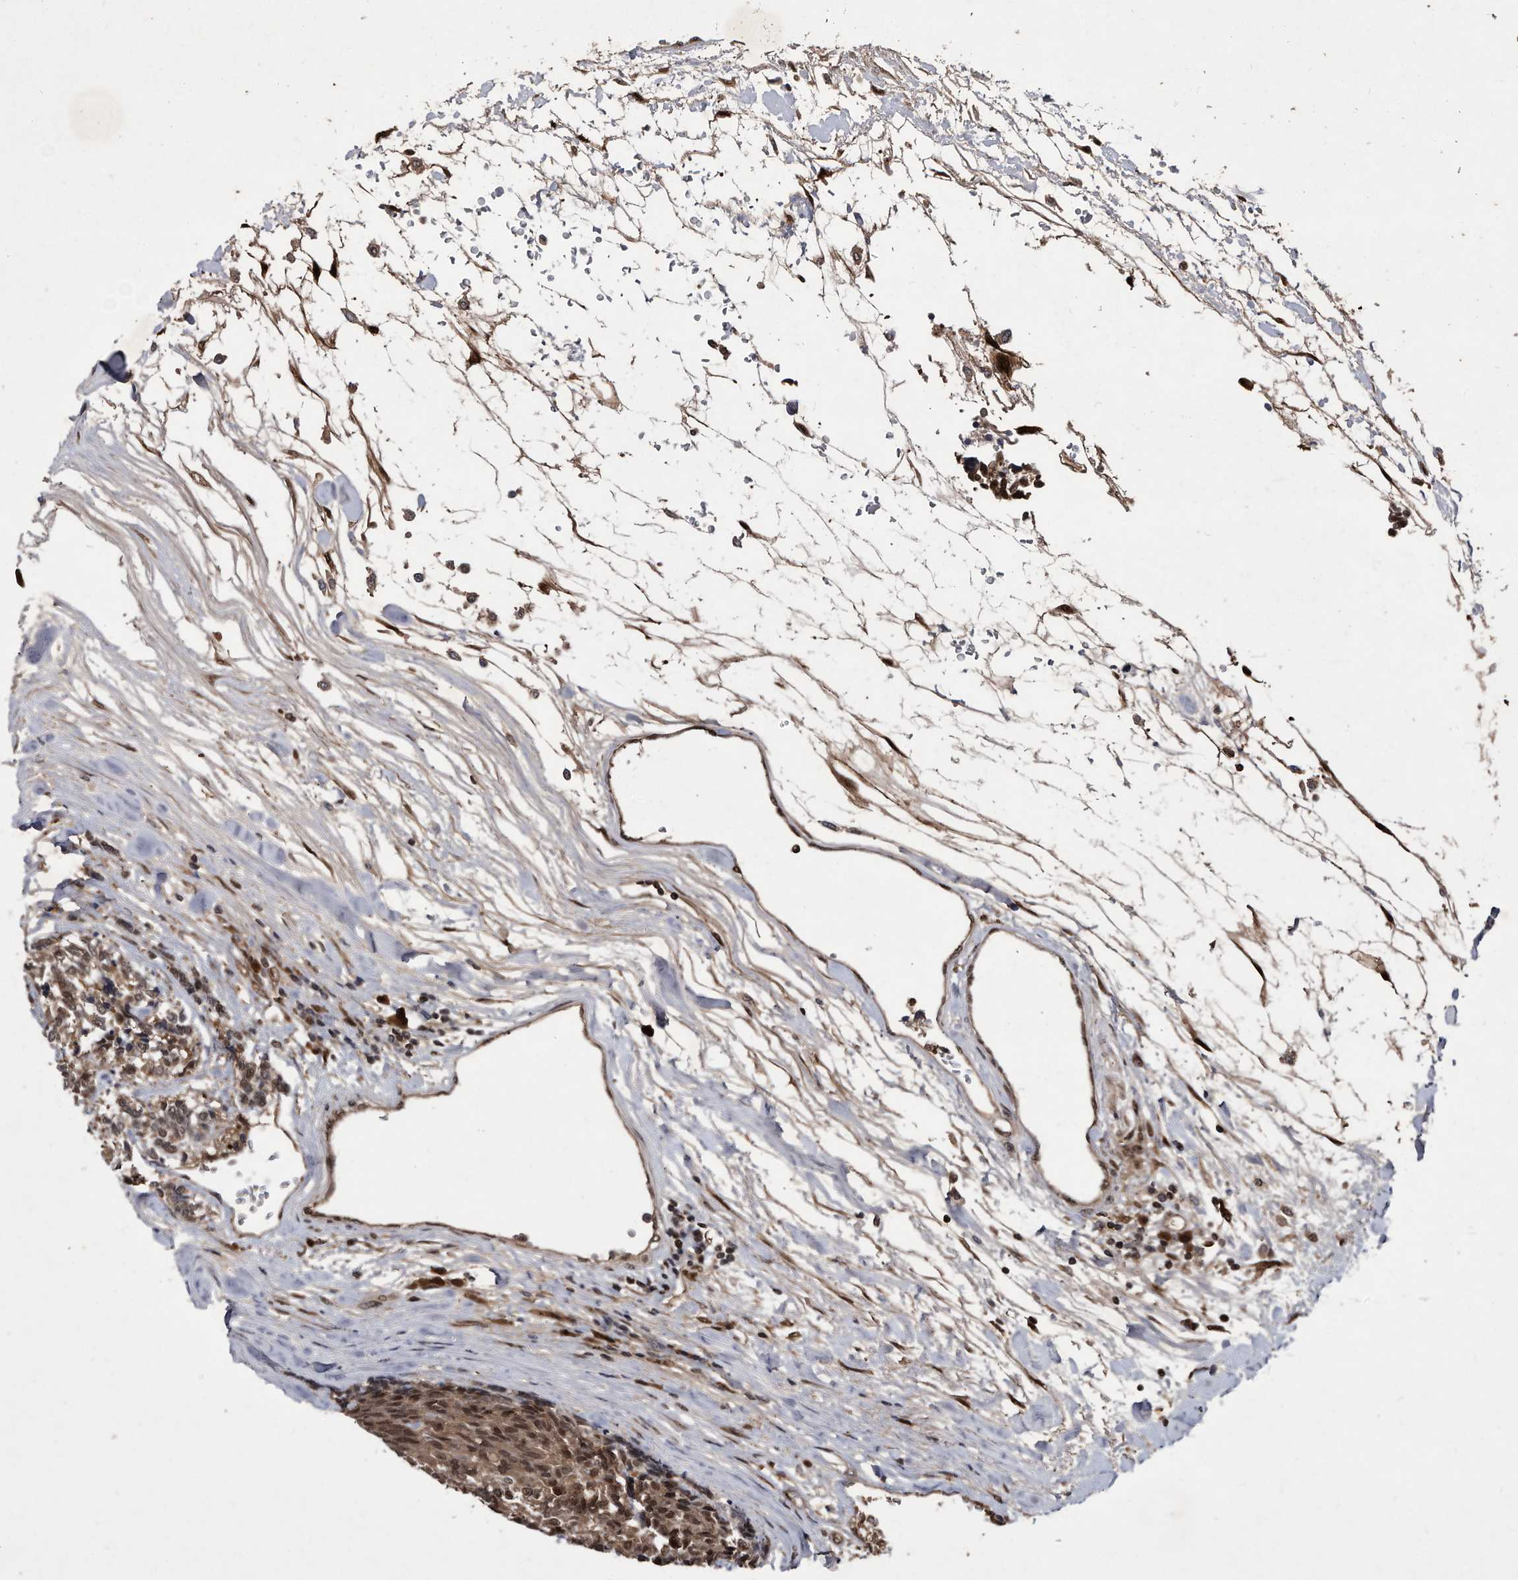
{"staining": {"intensity": "moderate", "quantity": ">75%", "location": "cytoplasmic/membranous,nuclear"}, "tissue": "carcinoid", "cell_type": "Tumor cells", "image_type": "cancer", "snomed": [{"axis": "morphology", "description": "Carcinoid, malignant, NOS"}, {"axis": "topography", "description": "Pancreas"}], "caption": "IHC histopathology image of neoplastic tissue: malignant carcinoid stained using immunohistochemistry (IHC) exhibits medium levels of moderate protein expression localized specifically in the cytoplasmic/membranous and nuclear of tumor cells, appearing as a cytoplasmic/membranous and nuclear brown color.", "gene": "RAD23B", "patient": {"sex": "female", "age": 54}}